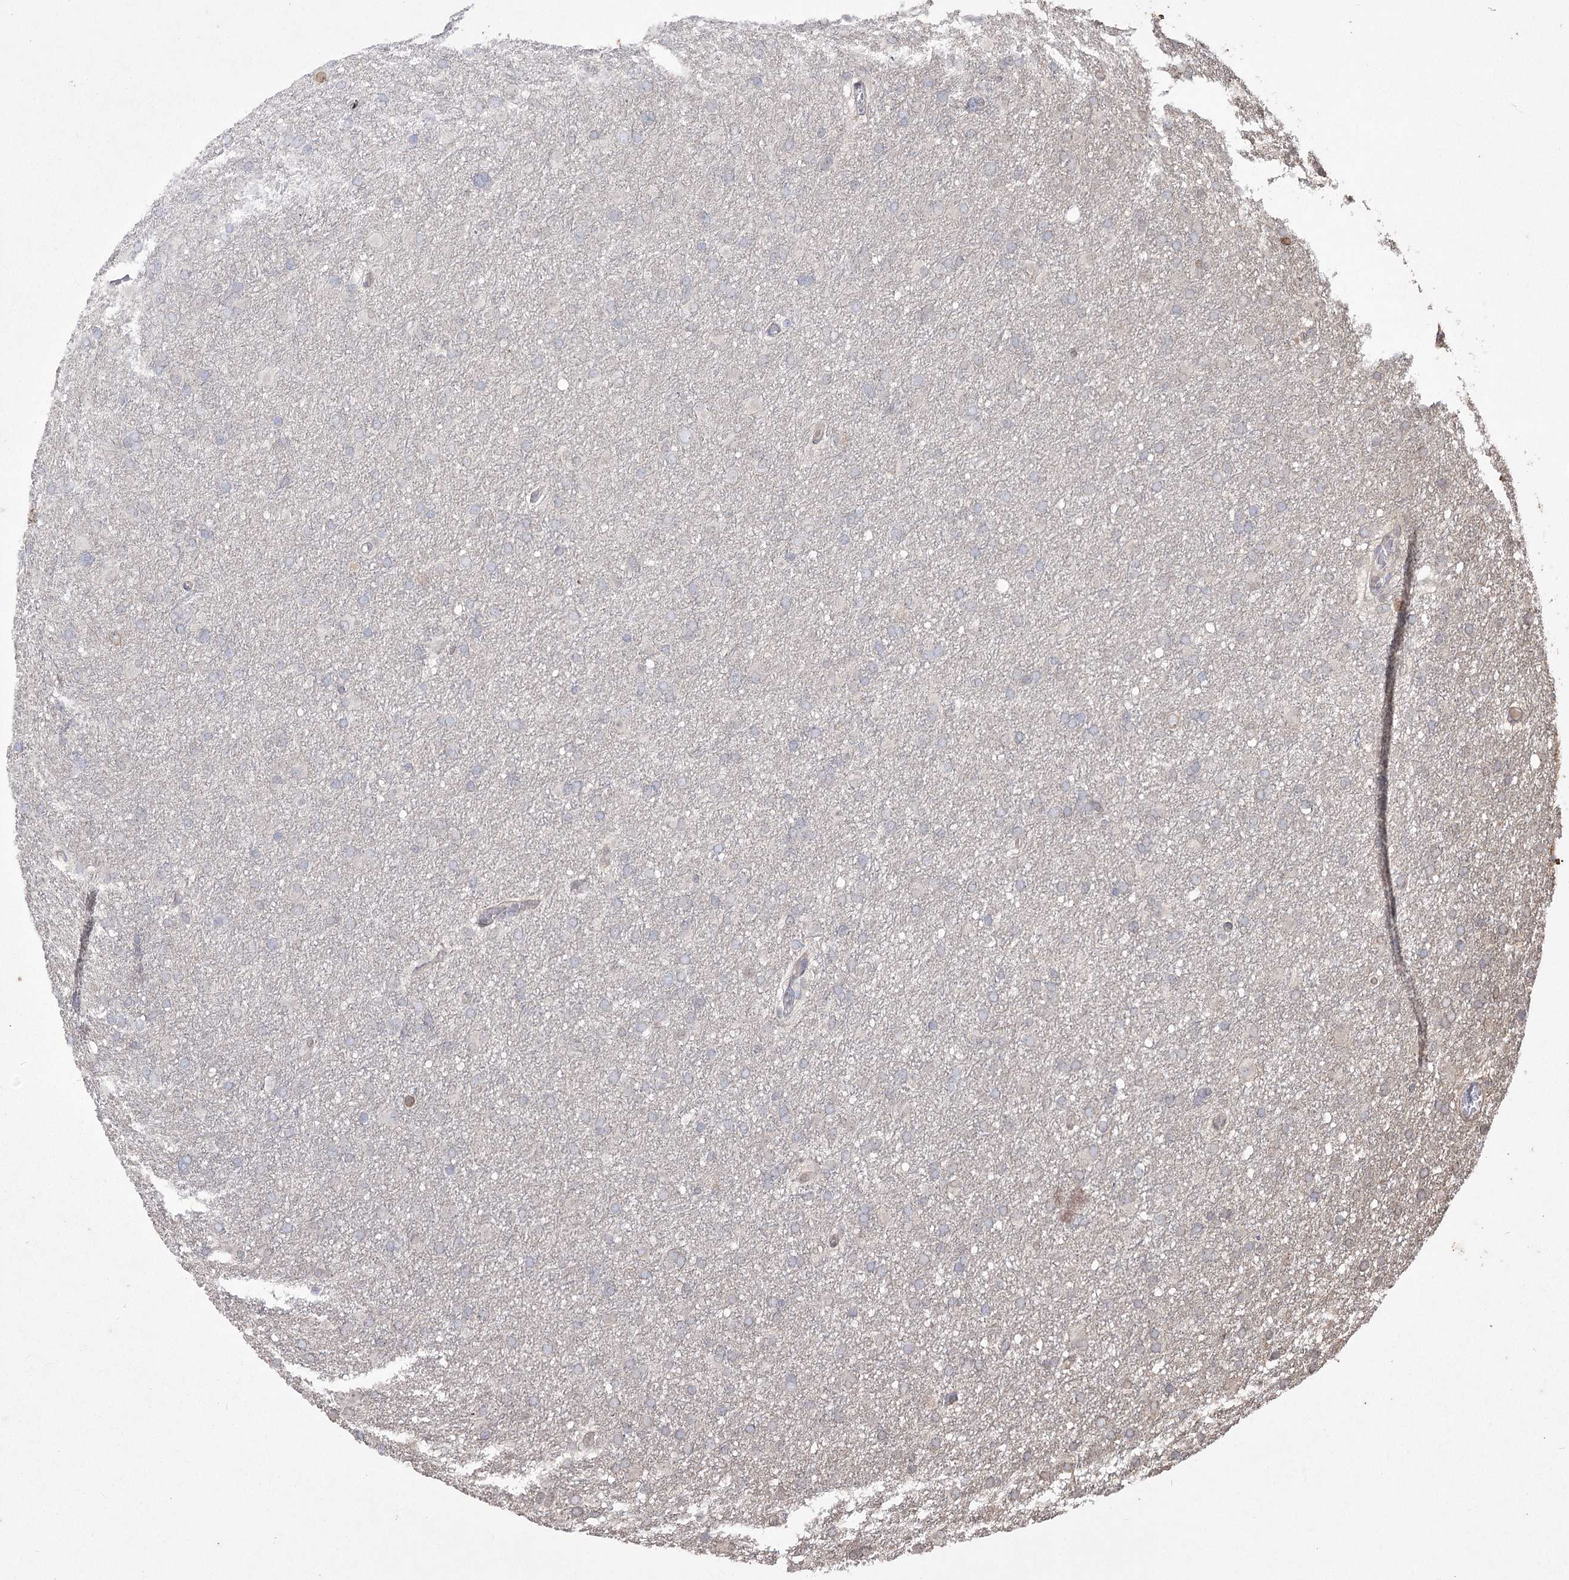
{"staining": {"intensity": "negative", "quantity": "none", "location": "none"}, "tissue": "glioma", "cell_type": "Tumor cells", "image_type": "cancer", "snomed": [{"axis": "morphology", "description": "Glioma, malignant, High grade"}, {"axis": "topography", "description": "Cerebral cortex"}], "caption": "IHC of malignant glioma (high-grade) reveals no expression in tumor cells. The staining is performed using DAB (3,3'-diaminobenzidine) brown chromogen with nuclei counter-stained in using hematoxylin.", "gene": "PRC1", "patient": {"sex": "female", "age": 36}}